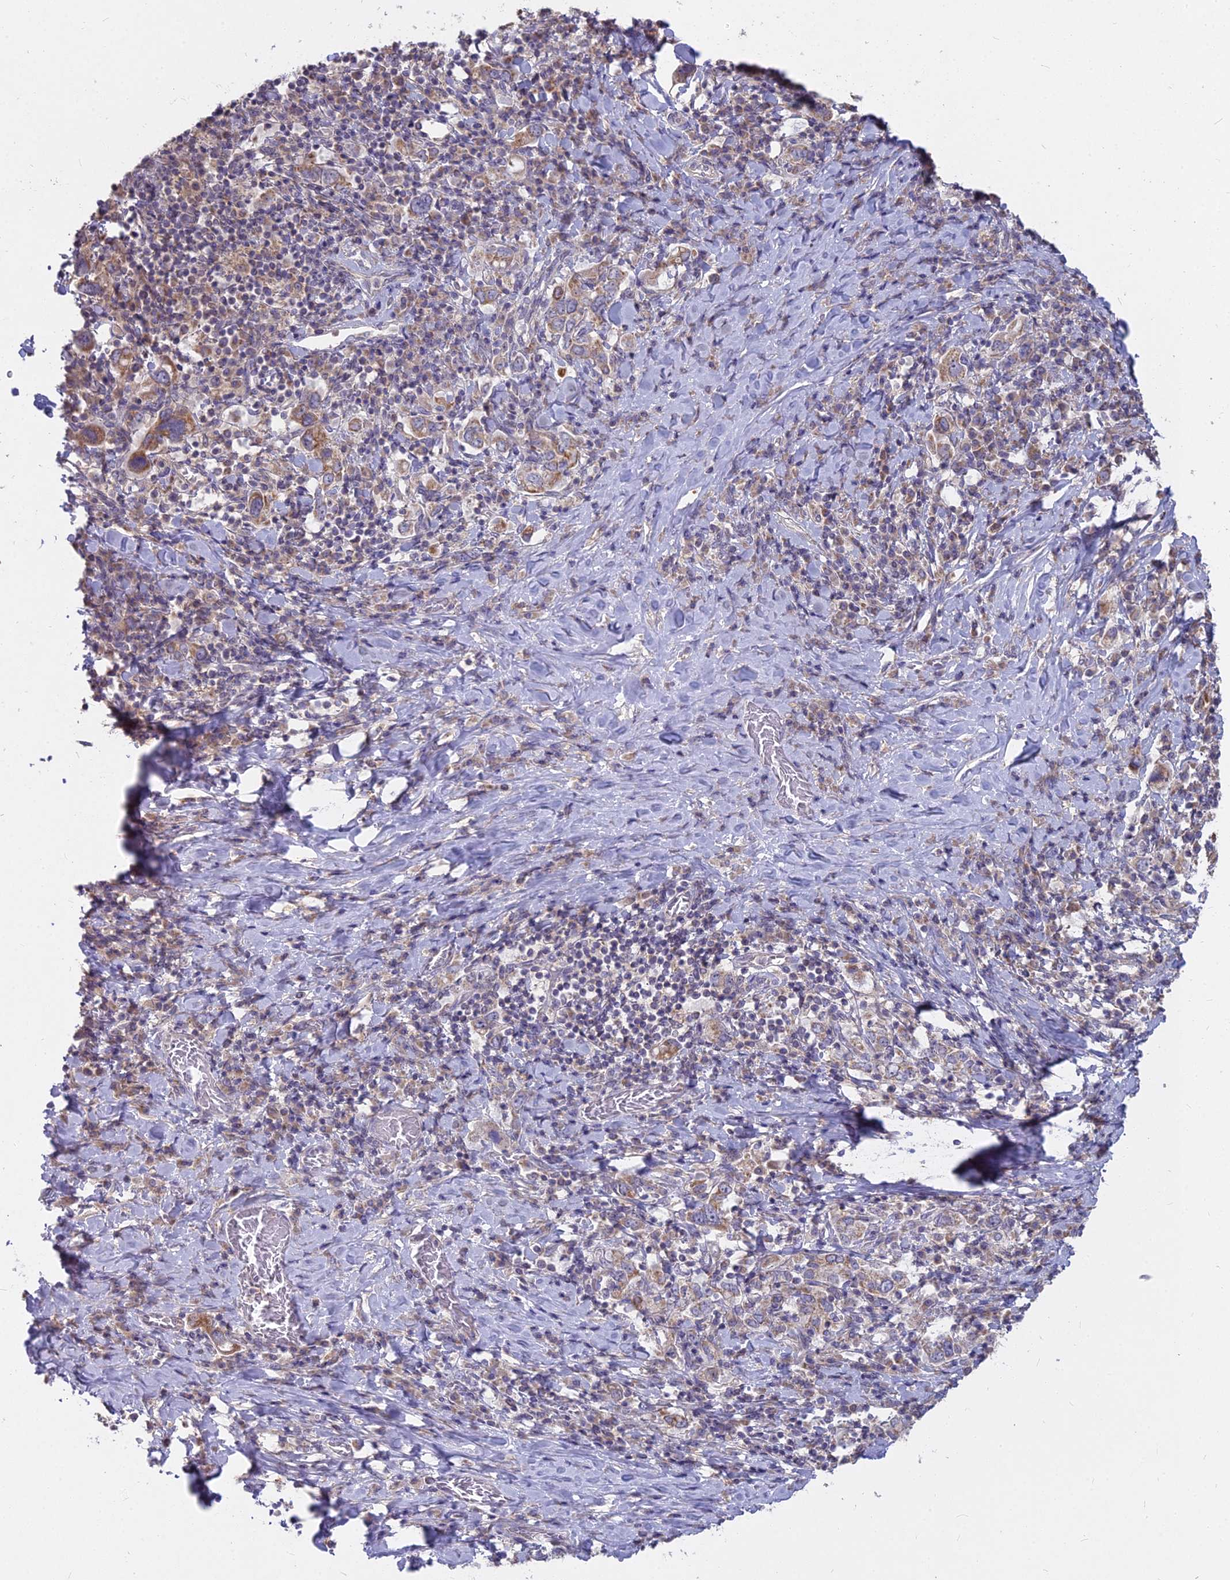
{"staining": {"intensity": "moderate", "quantity": "25%-75%", "location": "cytoplasmic/membranous"}, "tissue": "stomach cancer", "cell_type": "Tumor cells", "image_type": "cancer", "snomed": [{"axis": "morphology", "description": "Adenocarcinoma, NOS"}, {"axis": "topography", "description": "Stomach, upper"}, {"axis": "topography", "description": "Stomach"}], "caption": "DAB (3,3'-diaminobenzidine) immunohistochemical staining of human adenocarcinoma (stomach) demonstrates moderate cytoplasmic/membranous protein staining in about 25%-75% of tumor cells.", "gene": "MICU2", "patient": {"sex": "male", "age": 62}}